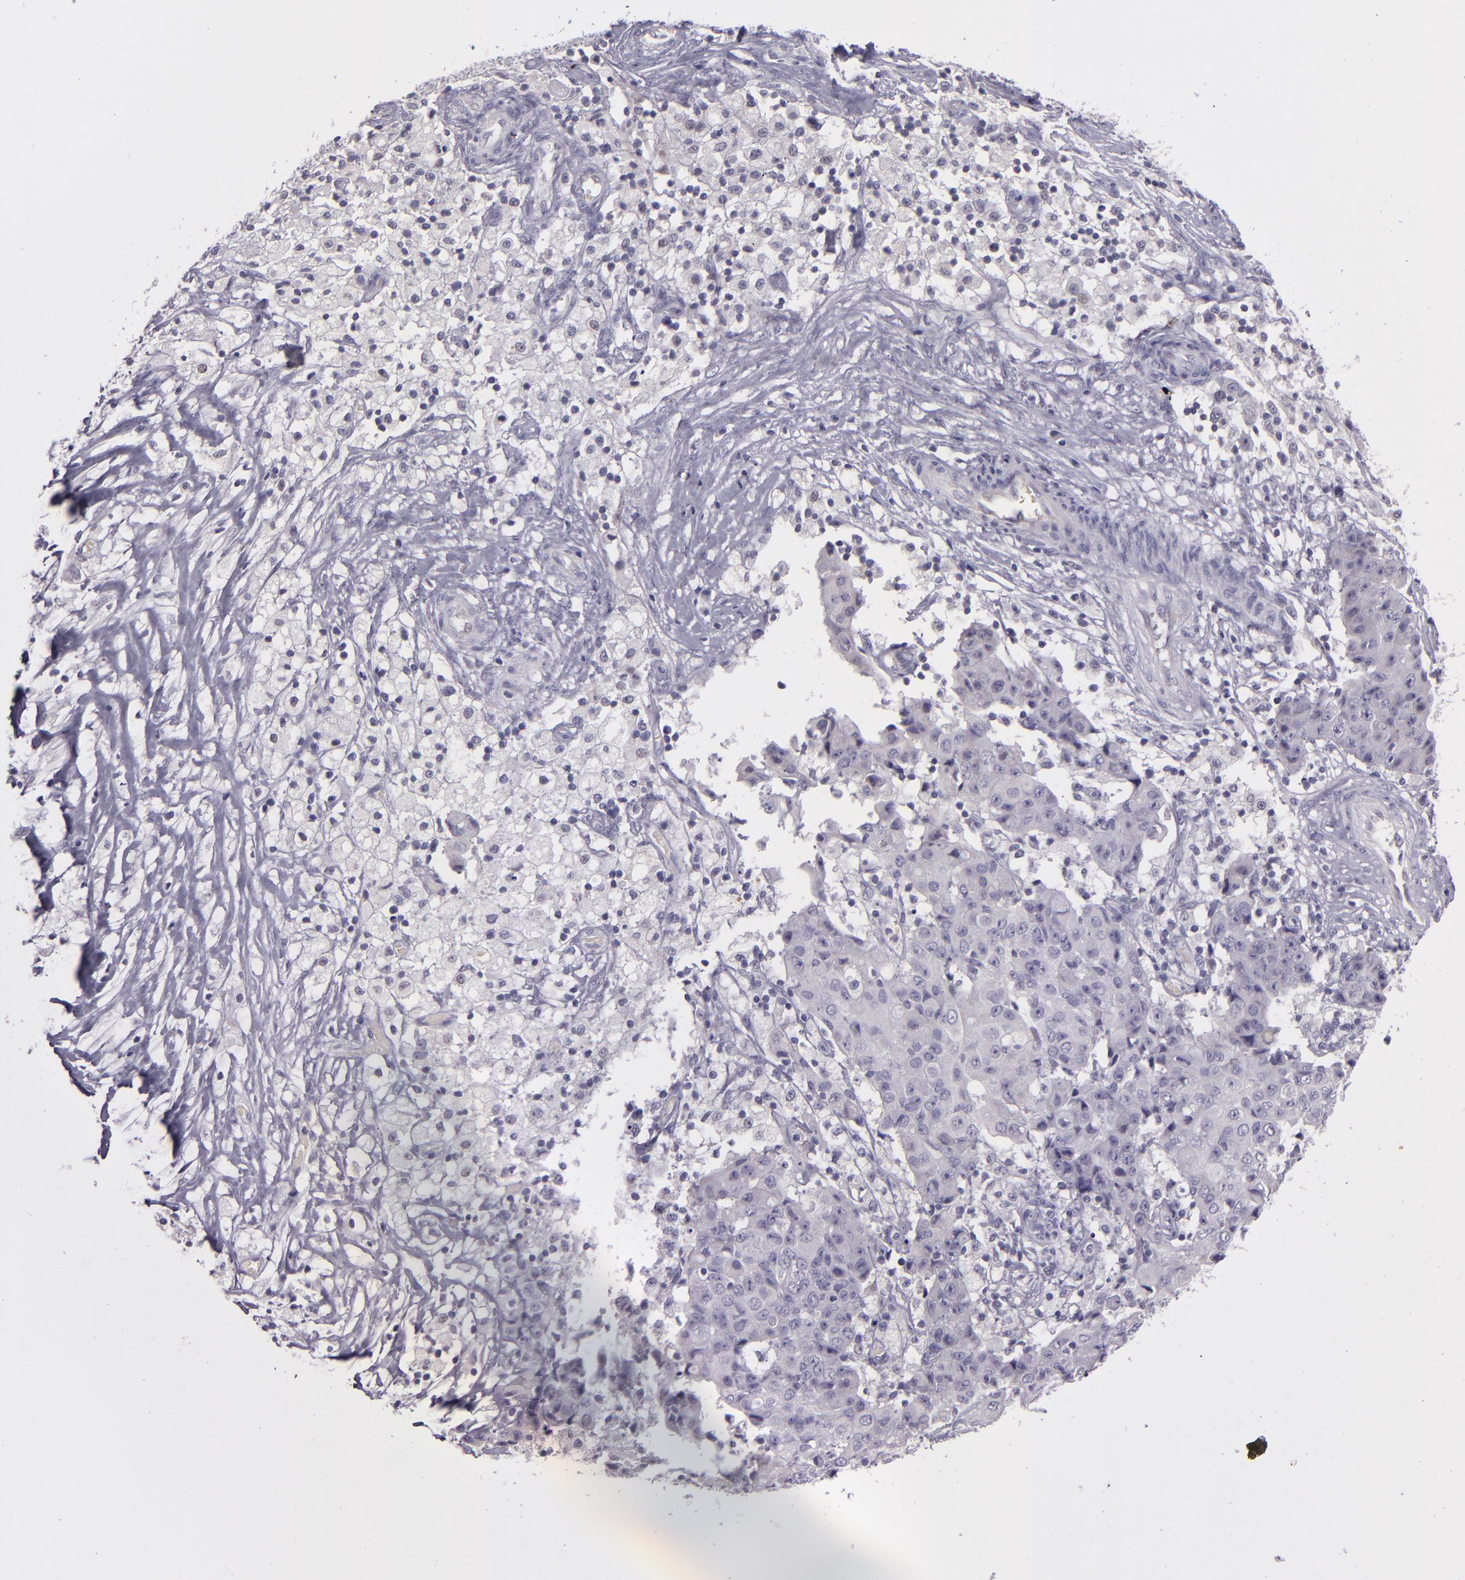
{"staining": {"intensity": "negative", "quantity": "none", "location": "none"}, "tissue": "ovarian cancer", "cell_type": "Tumor cells", "image_type": "cancer", "snomed": [{"axis": "morphology", "description": "Carcinoma, endometroid"}, {"axis": "topography", "description": "Ovary"}], "caption": "A photomicrograph of human ovarian cancer (endometroid carcinoma) is negative for staining in tumor cells. (DAB (3,3'-diaminobenzidine) IHC visualized using brightfield microscopy, high magnification).", "gene": "SNCB", "patient": {"sex": "female", "age": 42}}